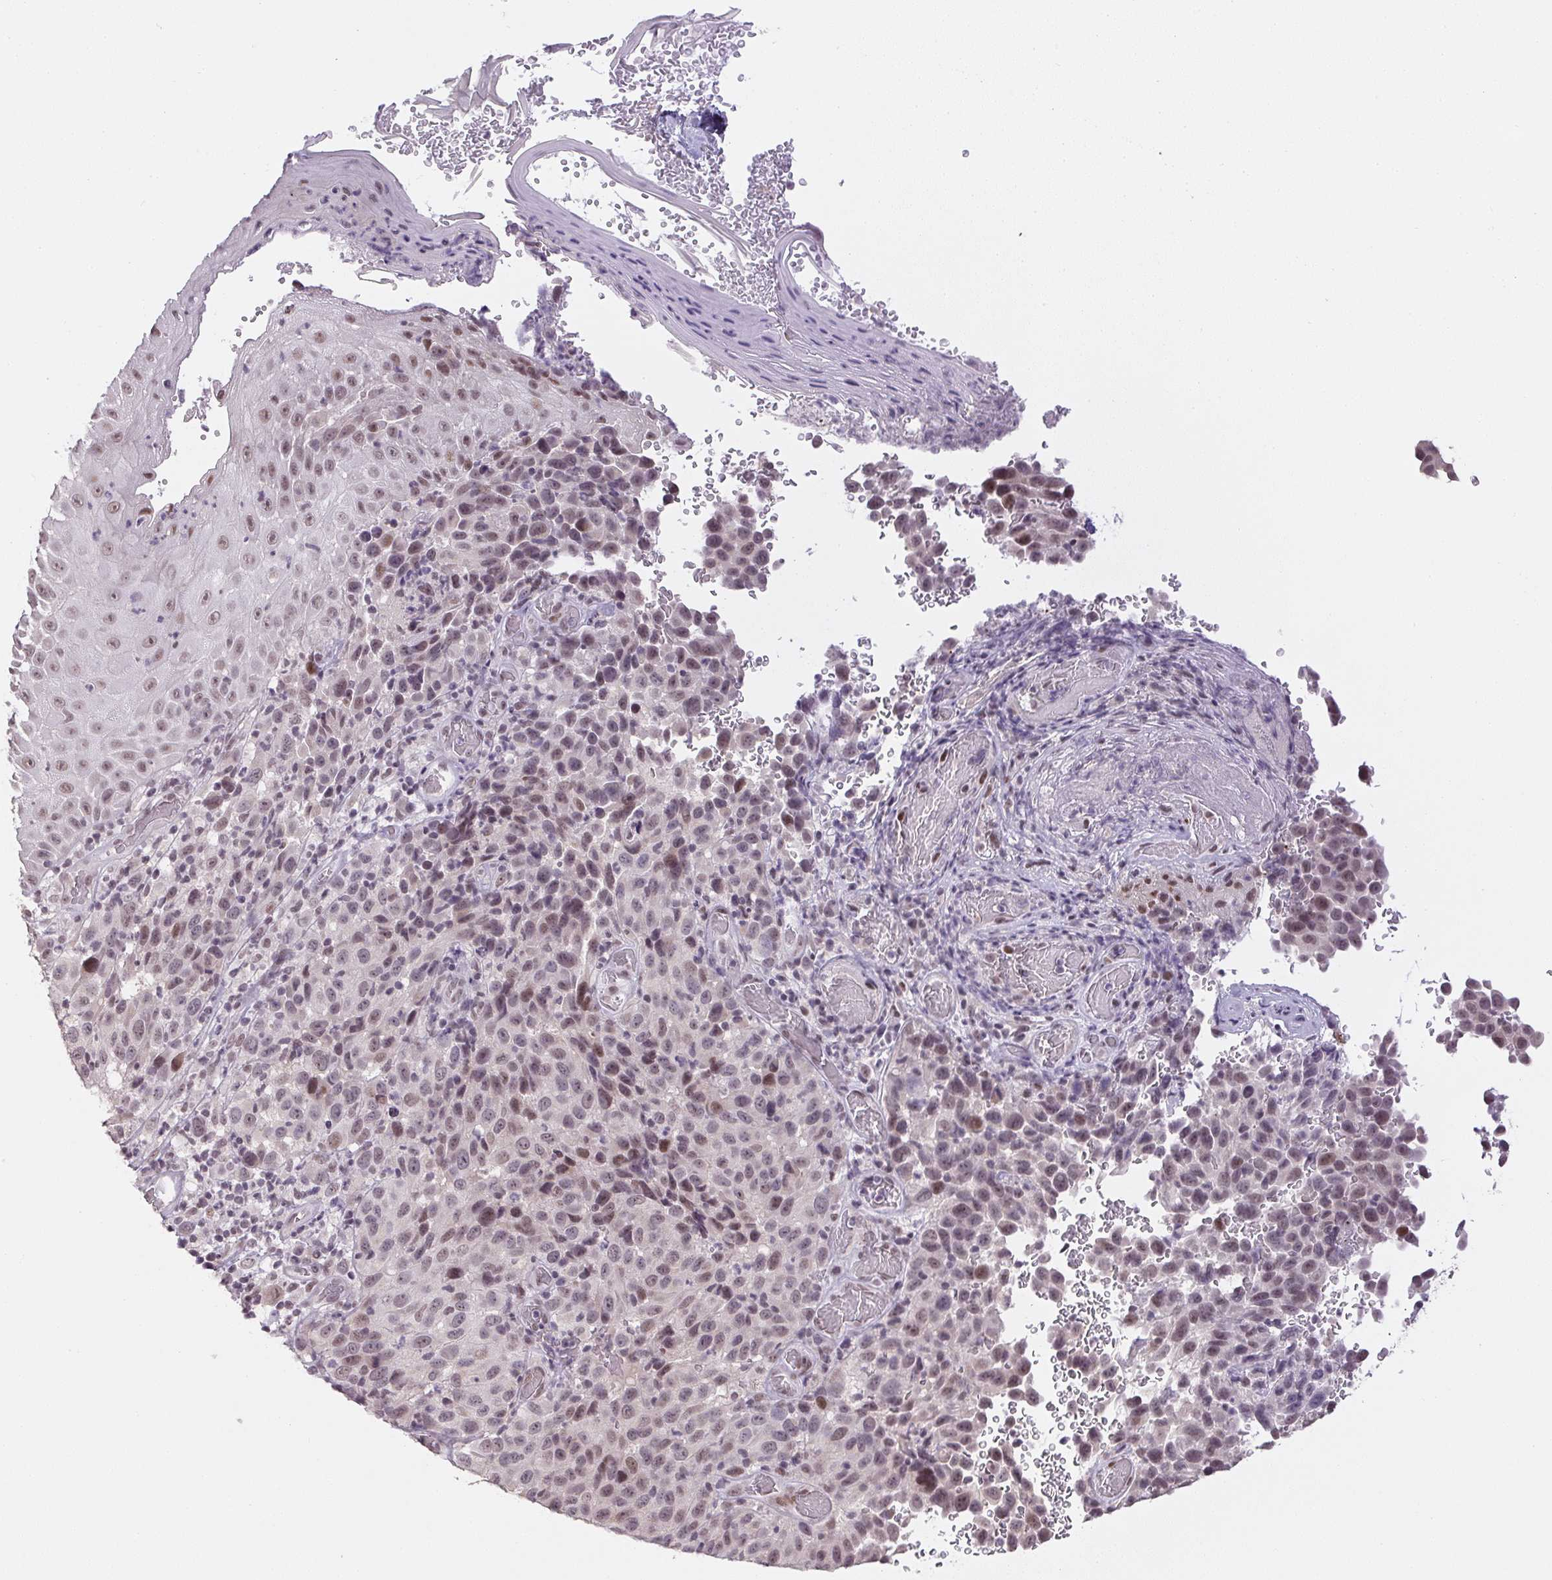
{"staining": {"intensity": "weak", "quantity": "25%-75%", "location": "nuclear"}, "tissue": "melanoma", "cell_type": "Tumor cells", "image_type": "cancer", "snomed": [{"axis": "morphology", "description": "Malignant melanoma, NOS"}, {"axis": "topography", "description": "Skin"}], "caption": "The histopathology image exhibits staining of melanoma, revealing weak nuclear protein staining (brown color) within tumor cells.", "gene": "KDM4D", "patient": {"sex": "male", "age": 85}}